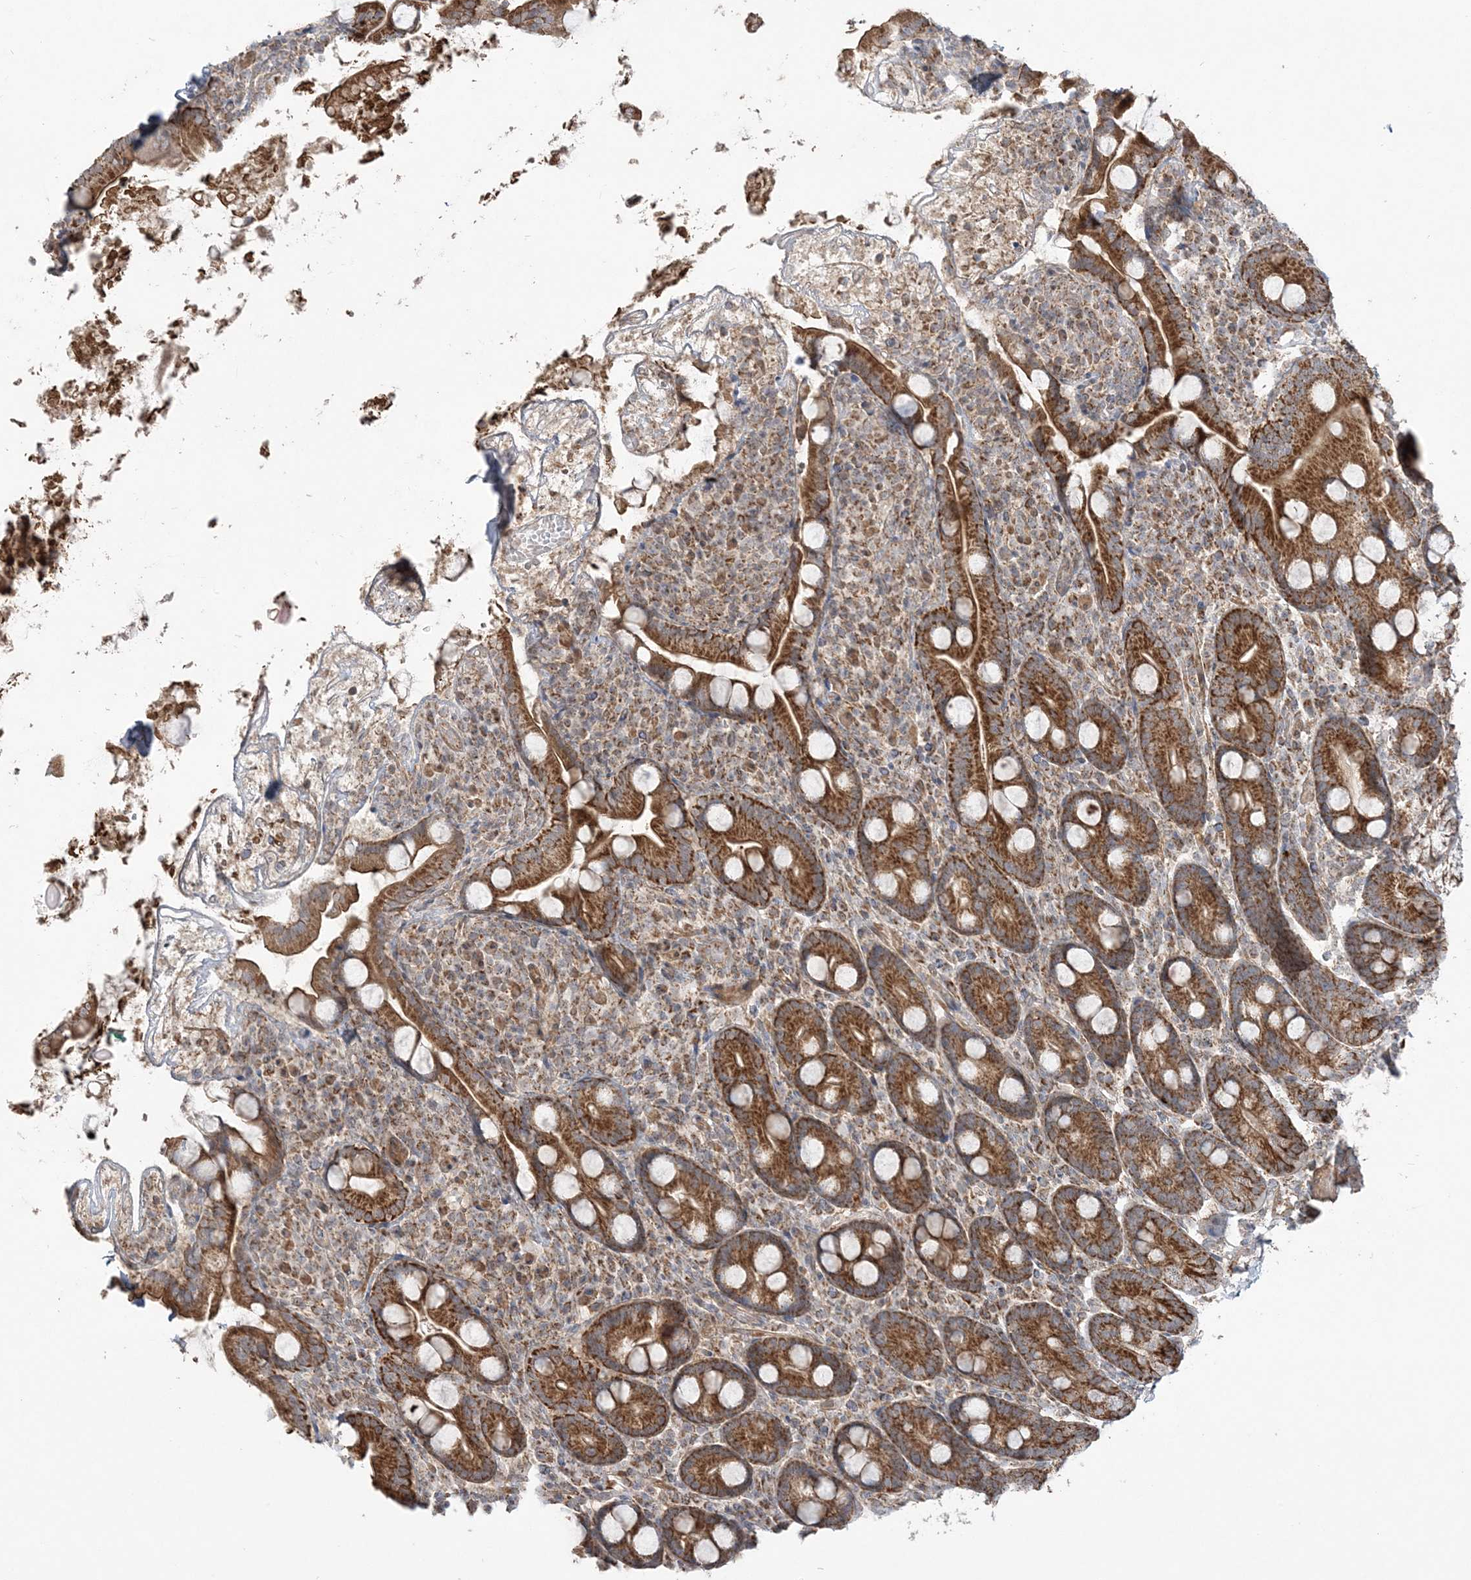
{"staining": {"intensity": "strong", "quantity": ">75%", "location": "cytoplasmic/membranous"}, "tissue": "duodenum", "cell_type": "Glandular cells", "image_type": "normal", "snomed": [{"axis": "morphology", "description": "Normal tissue, NOS"}, {"axis": "topography", "description": "Duodenum"}], "caption": "This micrograph displays unremarkable duodenum stained with immunohistochemistry to label a protein in brown. The cytoplasmic/membranous of glandular cells show strong positivity for the protein. Nuclei are counter-stained blue.", "gene": "SCLT1", "patient": {"sex": "male", "age": 35}}